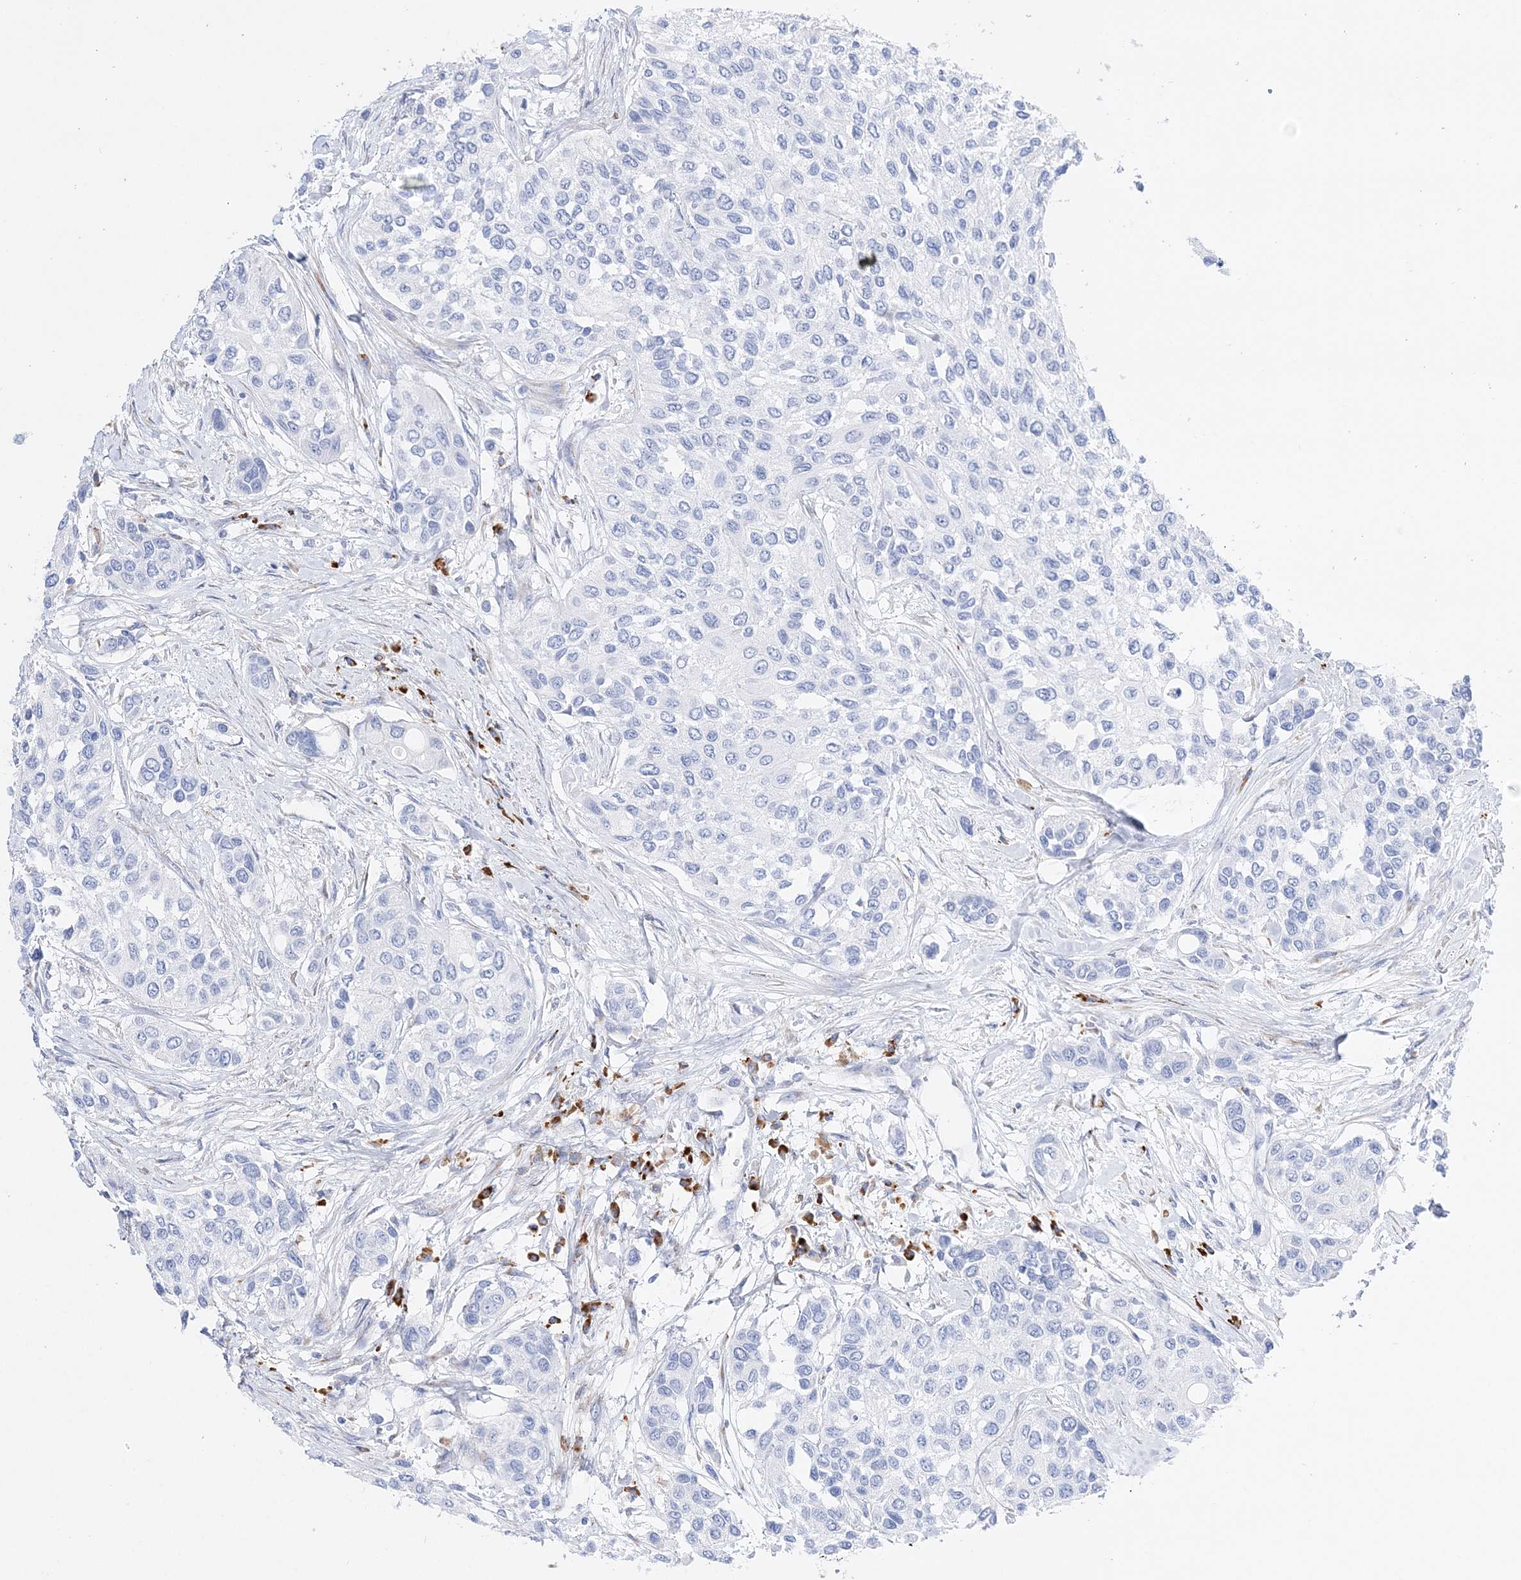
{"staining": {"intensity": "negative", "quantity": "none", "location": "none"}, "tissue": "urothelial cancer", "cell_type": "Tumor cells", "image_type": "cancer", "snomed": [{"axis": "morphology", "description": "Normal tissue, NOS"}, {"axis": "morphology", "description": "Urothelial carcinoma, High grade"}, {"axis": "topography", "description": "Vascular tissue"}, {"axis": "topography", "description": "Urinary bladder"}], "caption": "Immunohistochemistry (IHC) image of human urothelial carcinoma (high-grade) stained for a protein (brown), which demonstrates no expression in tumor cells.", "gene": "TSPYL6", "patient": {"sex": "female", "age": 56}}